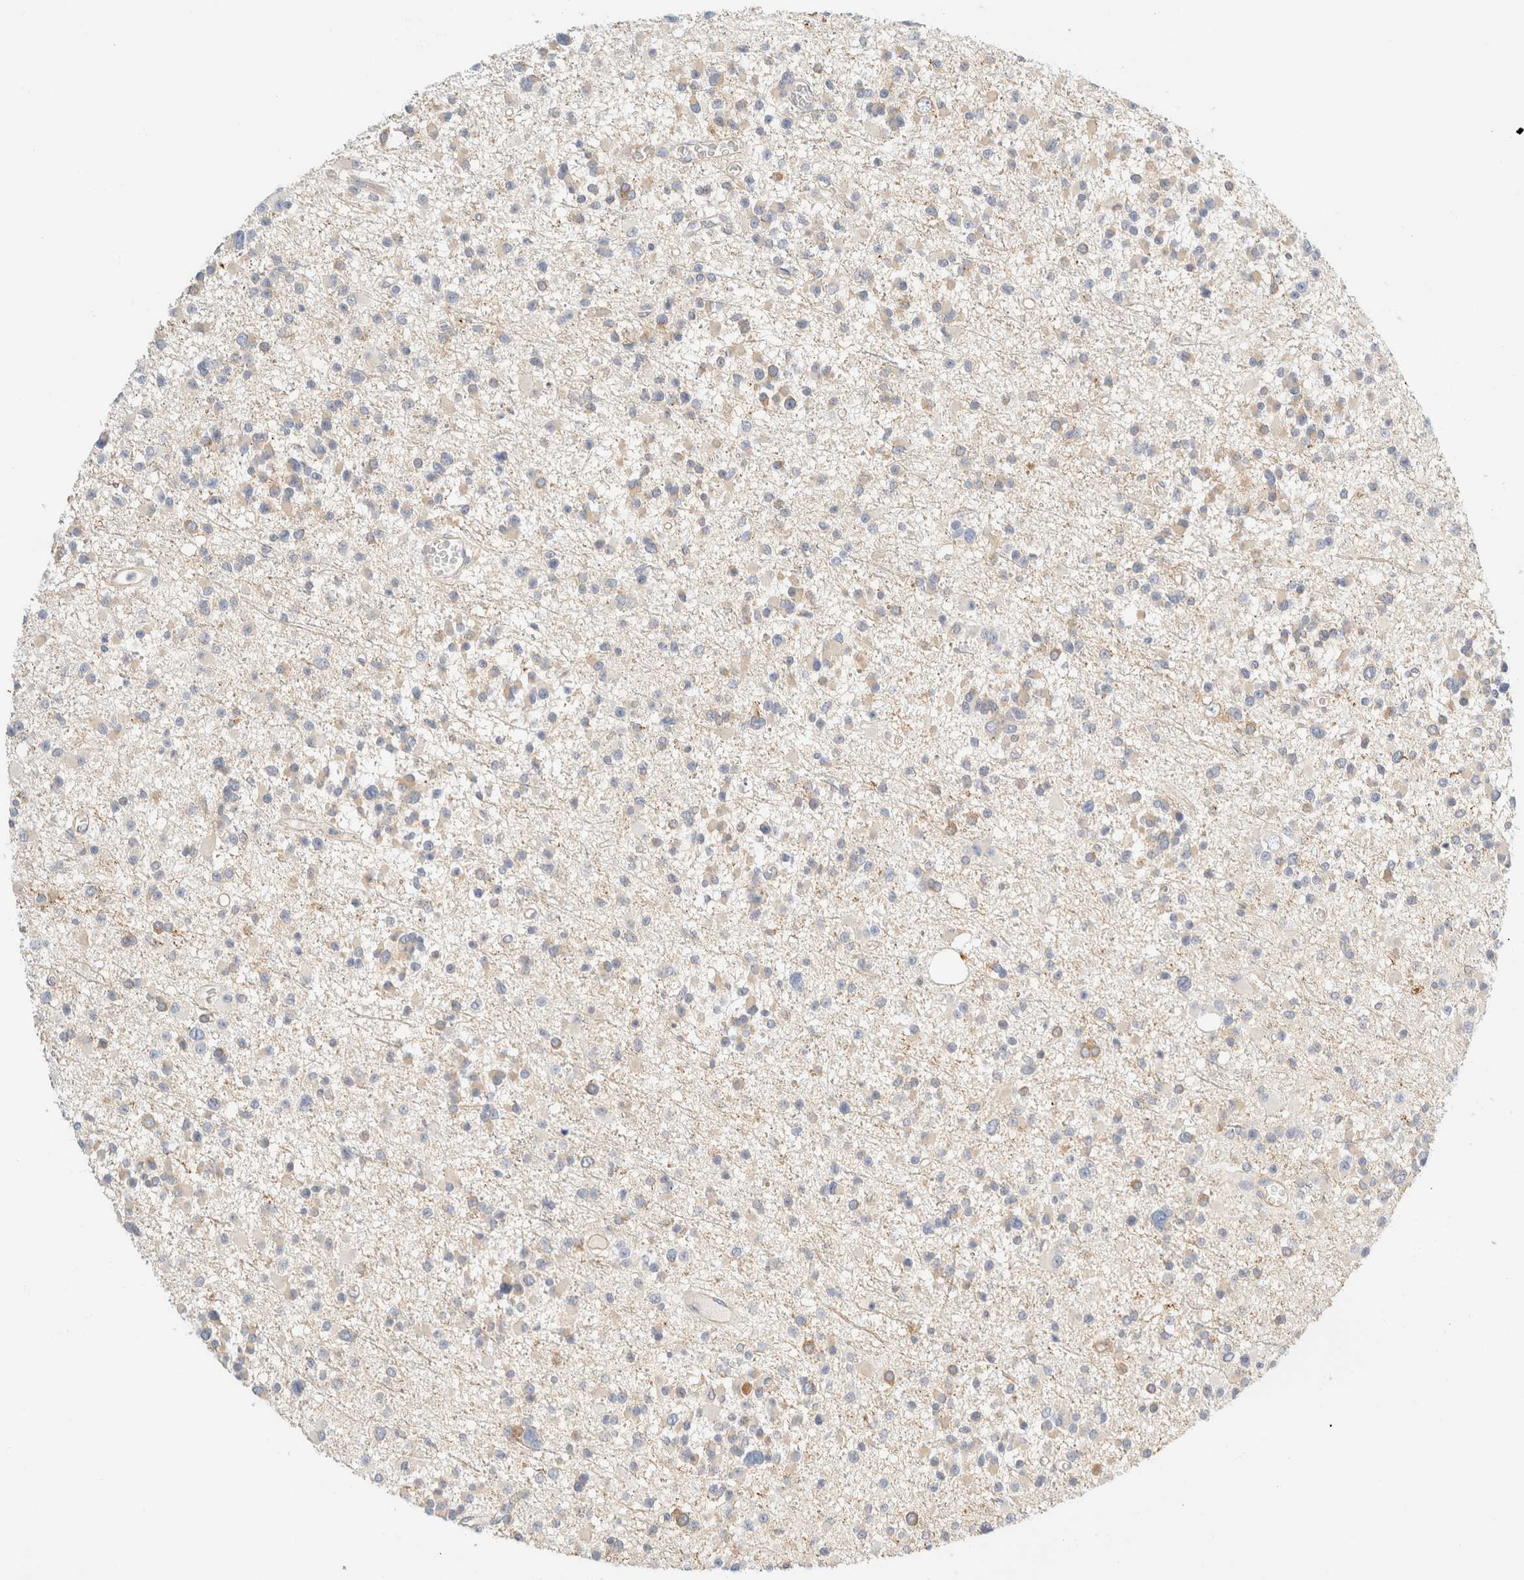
{"staining": {"intensity": "negative", "quantity": "none", "location": "none"}, "tissue": "glioma", "cell_type": "Tumor cells", "image_type": "cancer", "snomed": [{"axis": "morphology", "description": "Glioma, malignant, Low grade"}, {"axis": "topography", "description": "Brain"}], "caption": "High power microscopy micrograph of an immunohistochemistry micrograph of malignant low-grade glioma, revealing no significant positivity in tumor cells.", "gene": "SH3GLB2", "patient": {"sex": "female", "age": 22}}